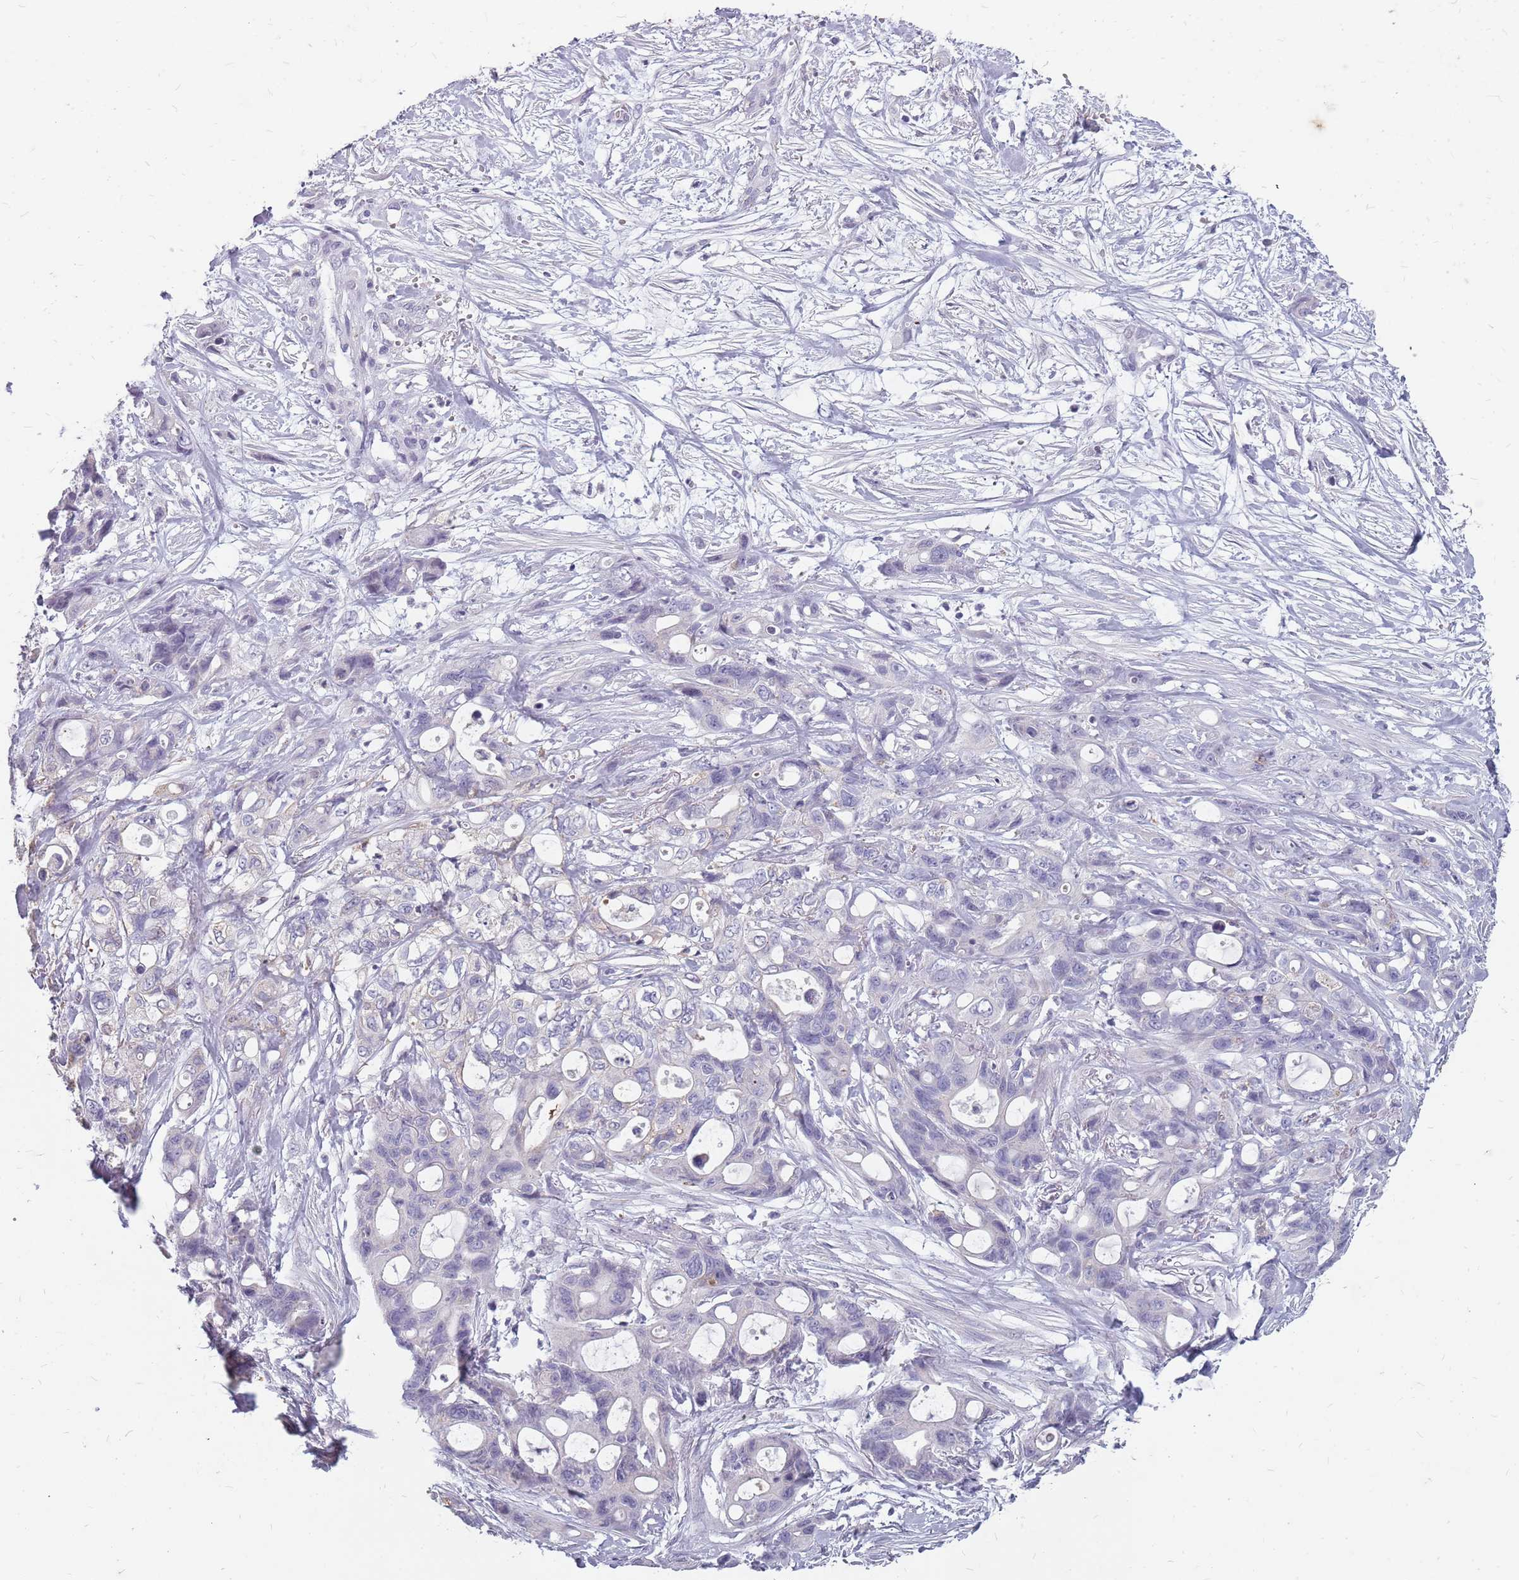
{"staining": {"intensity": "negative", "quantity": "none", "location": "none"}, "tissue": "ovarian cancer", "cell_type": "Tumor cells", "image_type": "cancer", "snomed": [{"axis": "morphology", "description": "Cystadenocarcinoma, mucinous, NOS"}, {"axis": "topography", "description": "Ovary"}], "caption": "The image reveals no significant expression in tumor cells of mucinous cystadenocarcinoma (ovarian). (DAB immunohistochemistry, high magnification).", "gene": "NEK6", "patient": {"sex": "female", "age": 70}}